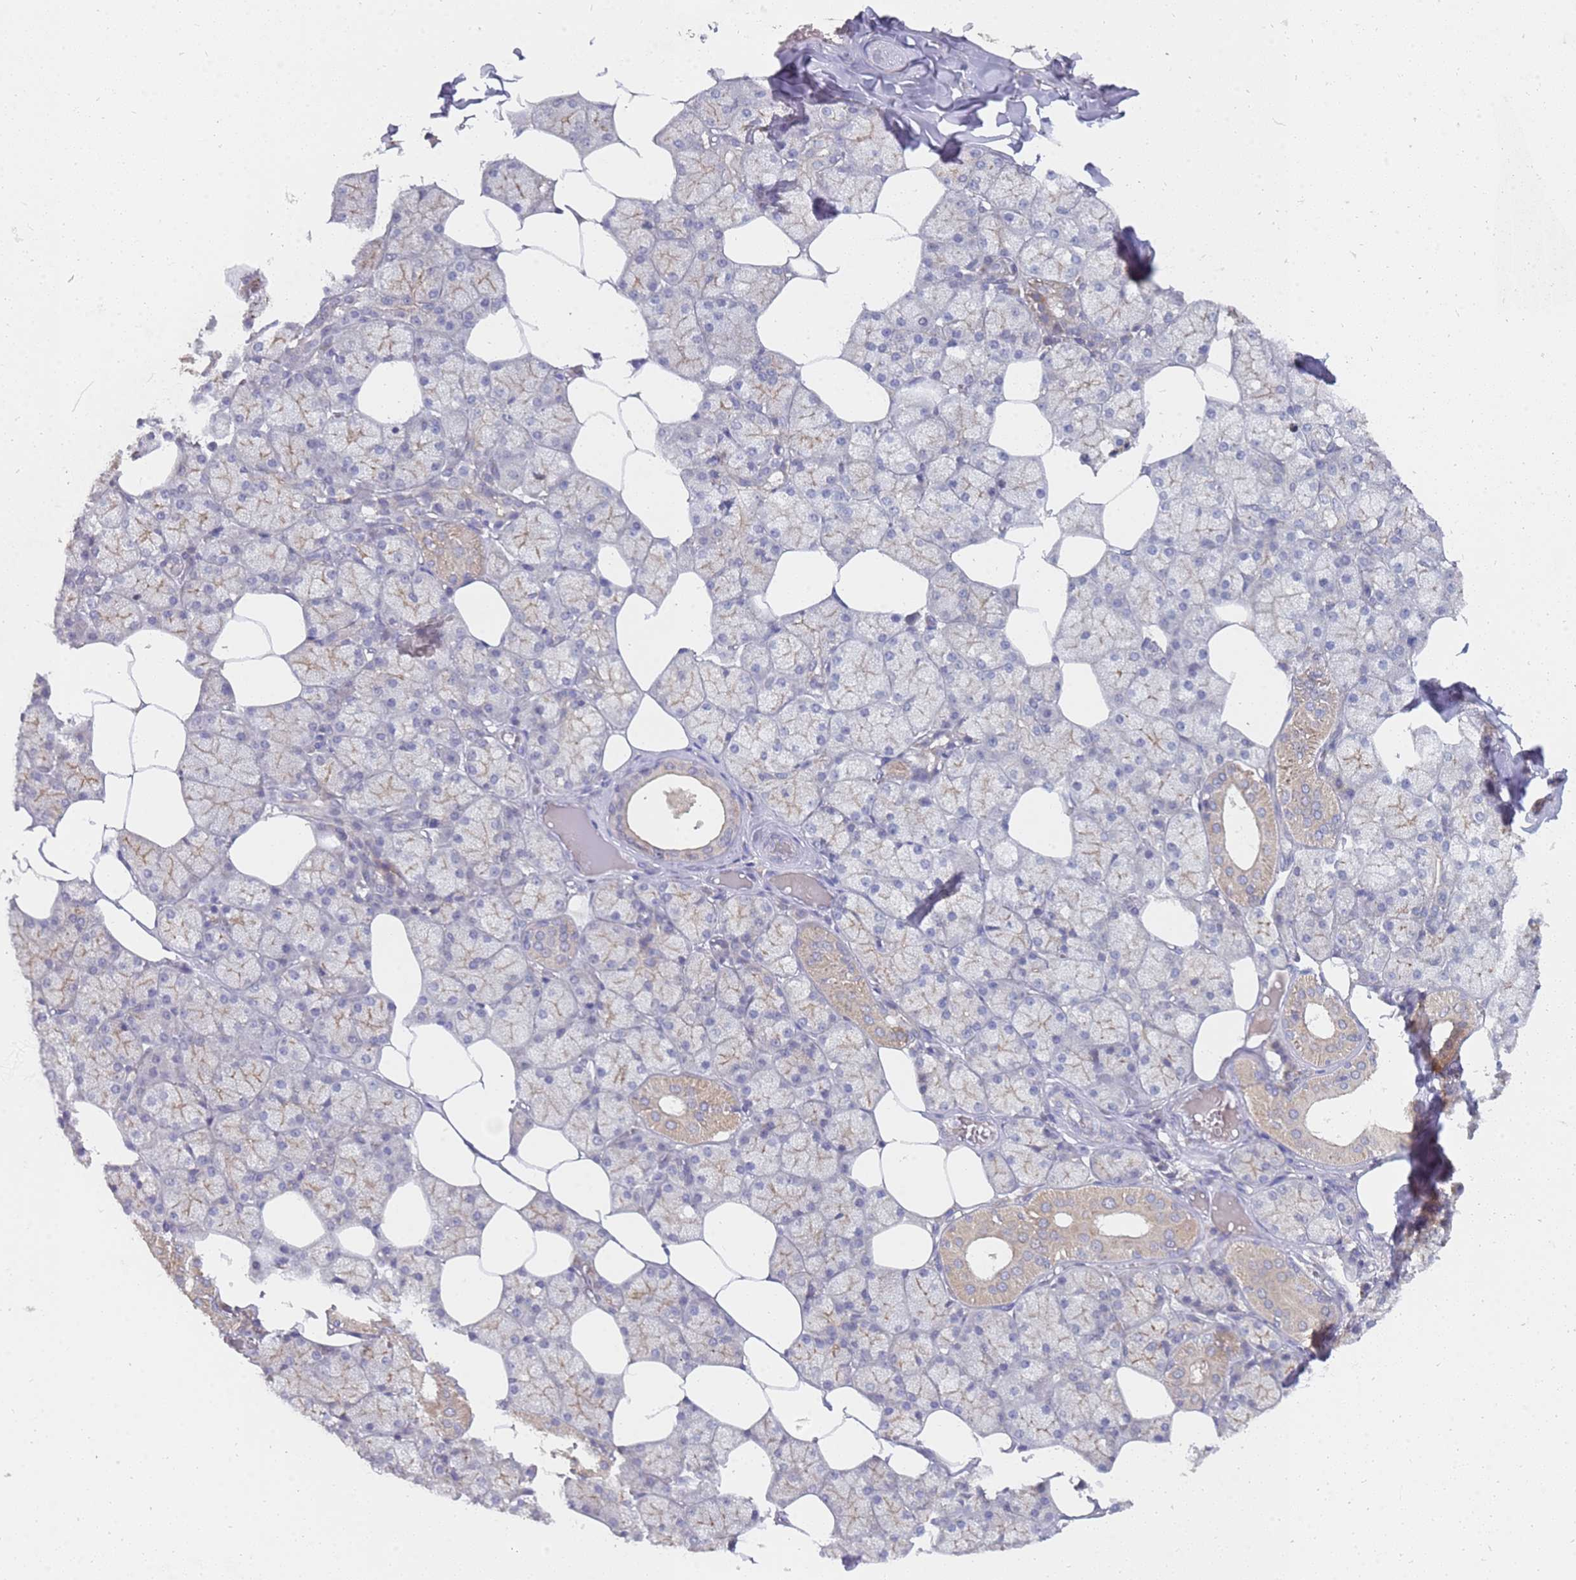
{"staining": {"intensity": "moderate", "quantity": "25%-75%", "location": "cytoplasmic/membranous"}, "tissue": "salivary gland", "cell_type": "Glandular cells", "image_type": "normal", "snomed": [{"axis": "morphology", "description": "Normal tissue, NOS"}, {"axis": "topography", "description": "Salivary gland"}], "caption": "A medium amount of moderate cytoplasmic/membranous expression is present in about 25%-75% of glandular cells in unremarkable salivary gland.", "gene": "VRK2", "patient": {"sex": "male", "age": 62}}